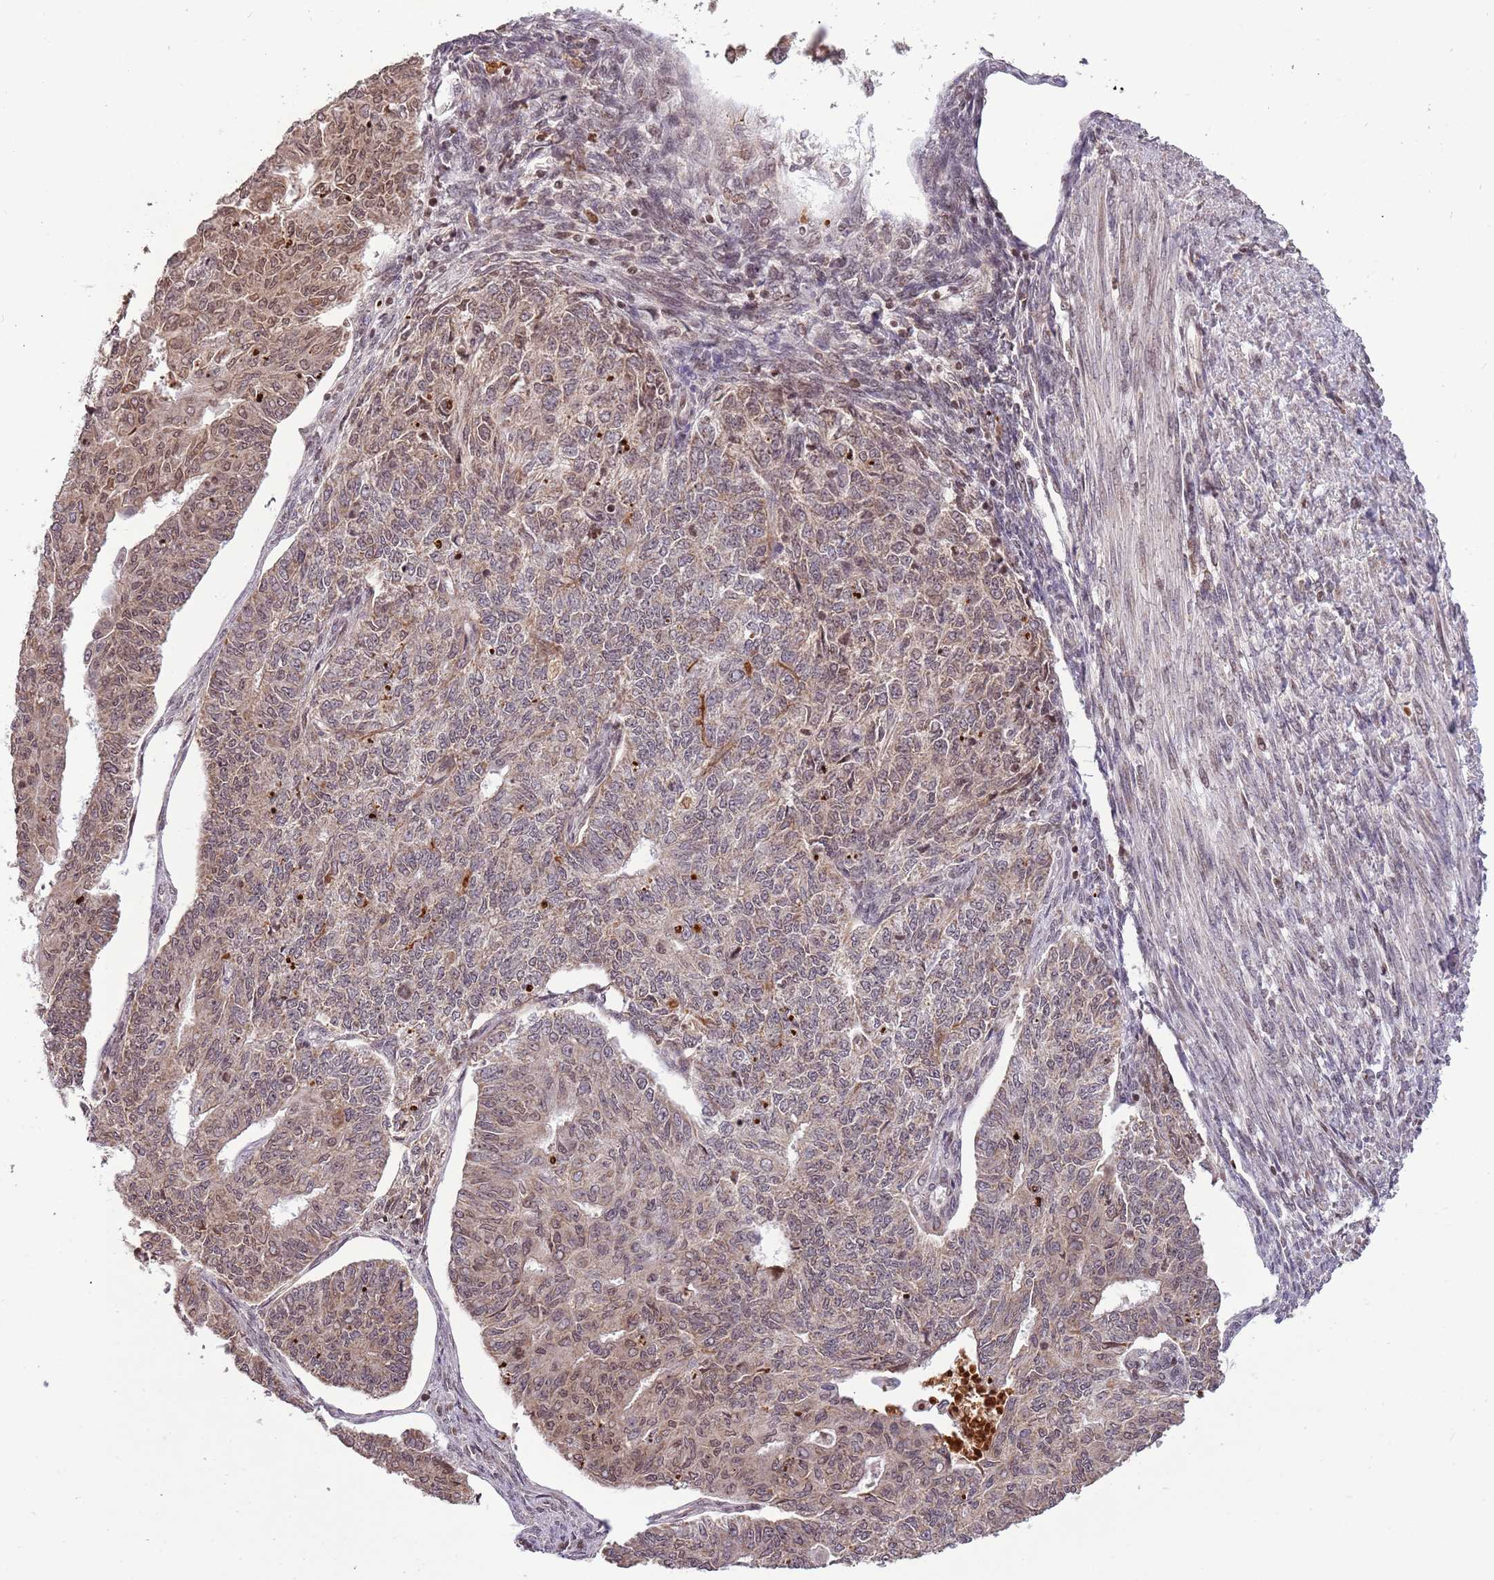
{"staining": {"intensity": "weak", "quantity": "25%-75%", "location": "cytoplasmic/membranous,nuclear"}, "tissue": "endometrial cancer", "cell_type": "Tumor cells", "image_type": "cancer", "snomed": [{"axis": "morphology", "description": "Adenocarcinoma, NOS"}, {"axis": "topography", "description": "Endometrium"}], "caption": "DAB immunohistochemical staining of adenocarcinoma (endometrial) exhibits weak cytoplasmic/membranous and nuclear protein expression in approximately 25%-75% of tumor cells.", "gene": "SAMSN1", "patient": {"sex": "female", "age": 32}}